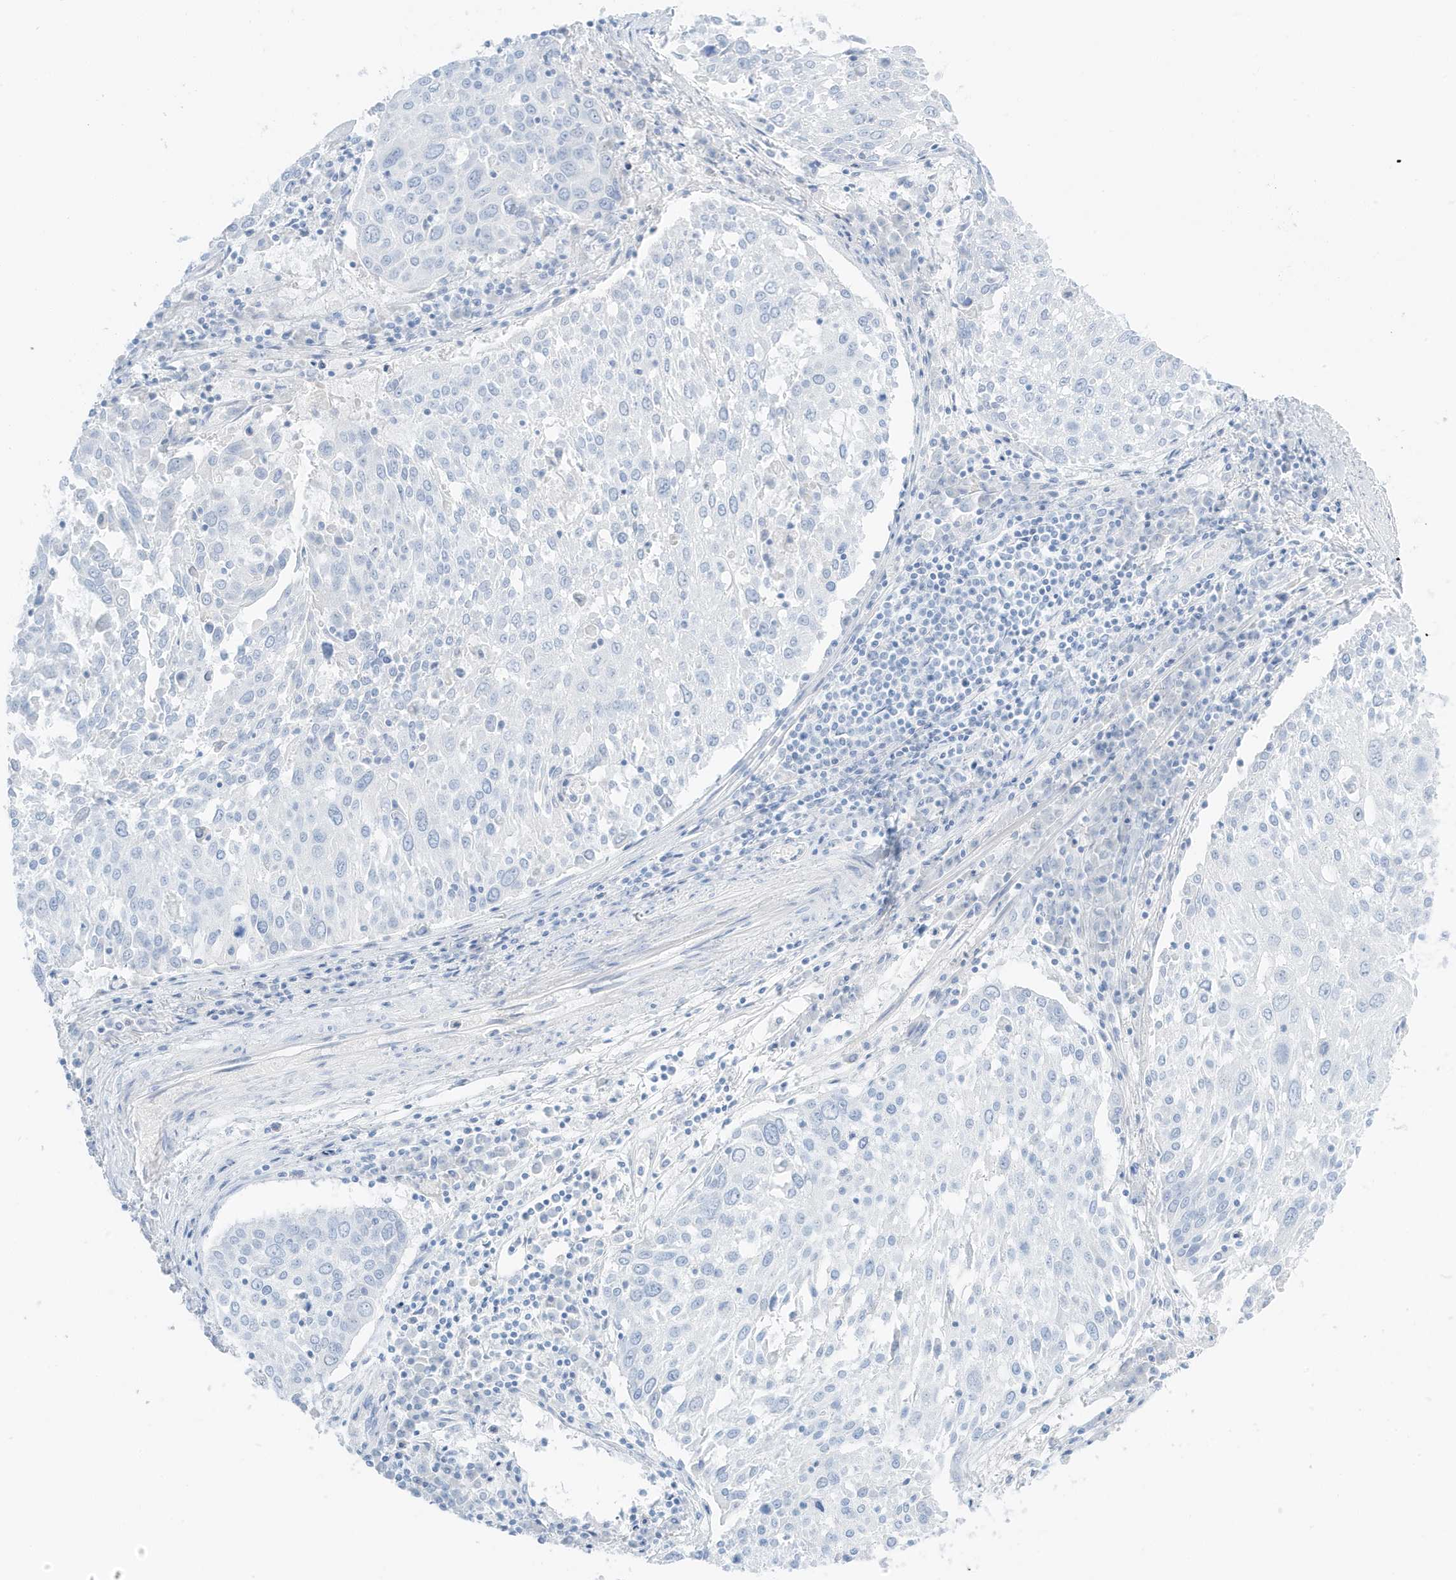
{"staining": {"intensity": "negative", "quantity": "none", "location": "none"}, "tissue": "lung cancer", "cell_type": "Tumor cells", "image_type": "cancer", "snomed": [{"axis": "morphology", "description": "Squamous cell carcinoma, NOS"}, {"axis": "topography", "description": "Lung"}], "caption": "IHC micrograph of neoplastic tissue: squamous cell carcinoma (lung) stained with DAB demonstrates no significant protein staining in tumor cells.", "gene": "SLC22A13", "patient": {"sex": "male", "age": 65}}